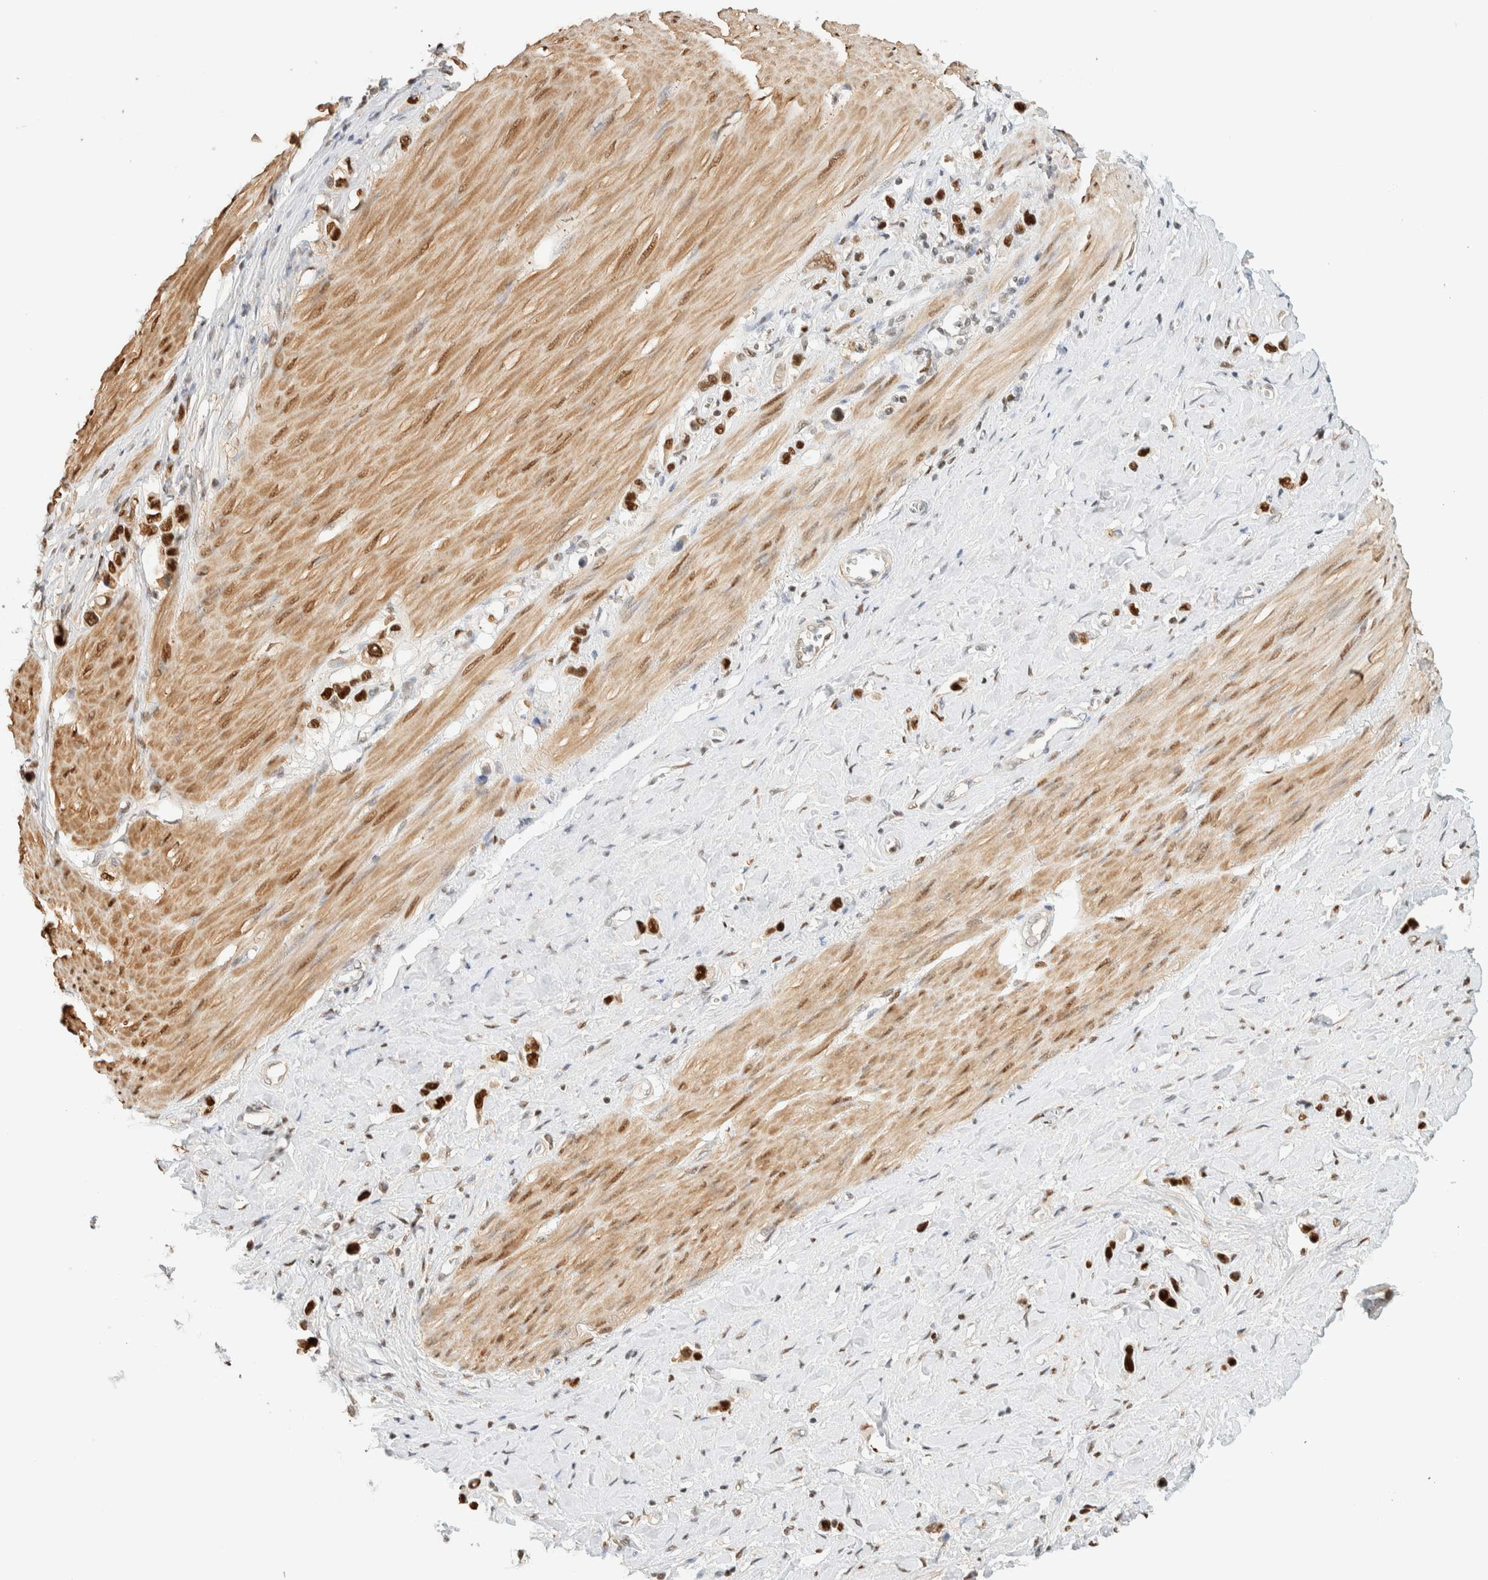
{"staining": {"intensity": "strong", "quantity": ">75%", "location": "nuclear"}, "tissue": "stomach cancer", "cell_type": "Tumor cells", "image_type": "cancer", "snomed": [{"axis": "morphology", "description": "Adenocarcinoma, NOS"}, {"axis": "topography", "description": "Stomach"}], "caption": "Brown immunohistochemical staining in stomach cancer reveals strong nuclear positivity in approximately >75% of tumor cells.", "gene": "ZBTB37", "patient": {"sex": "female", "age": 65}}